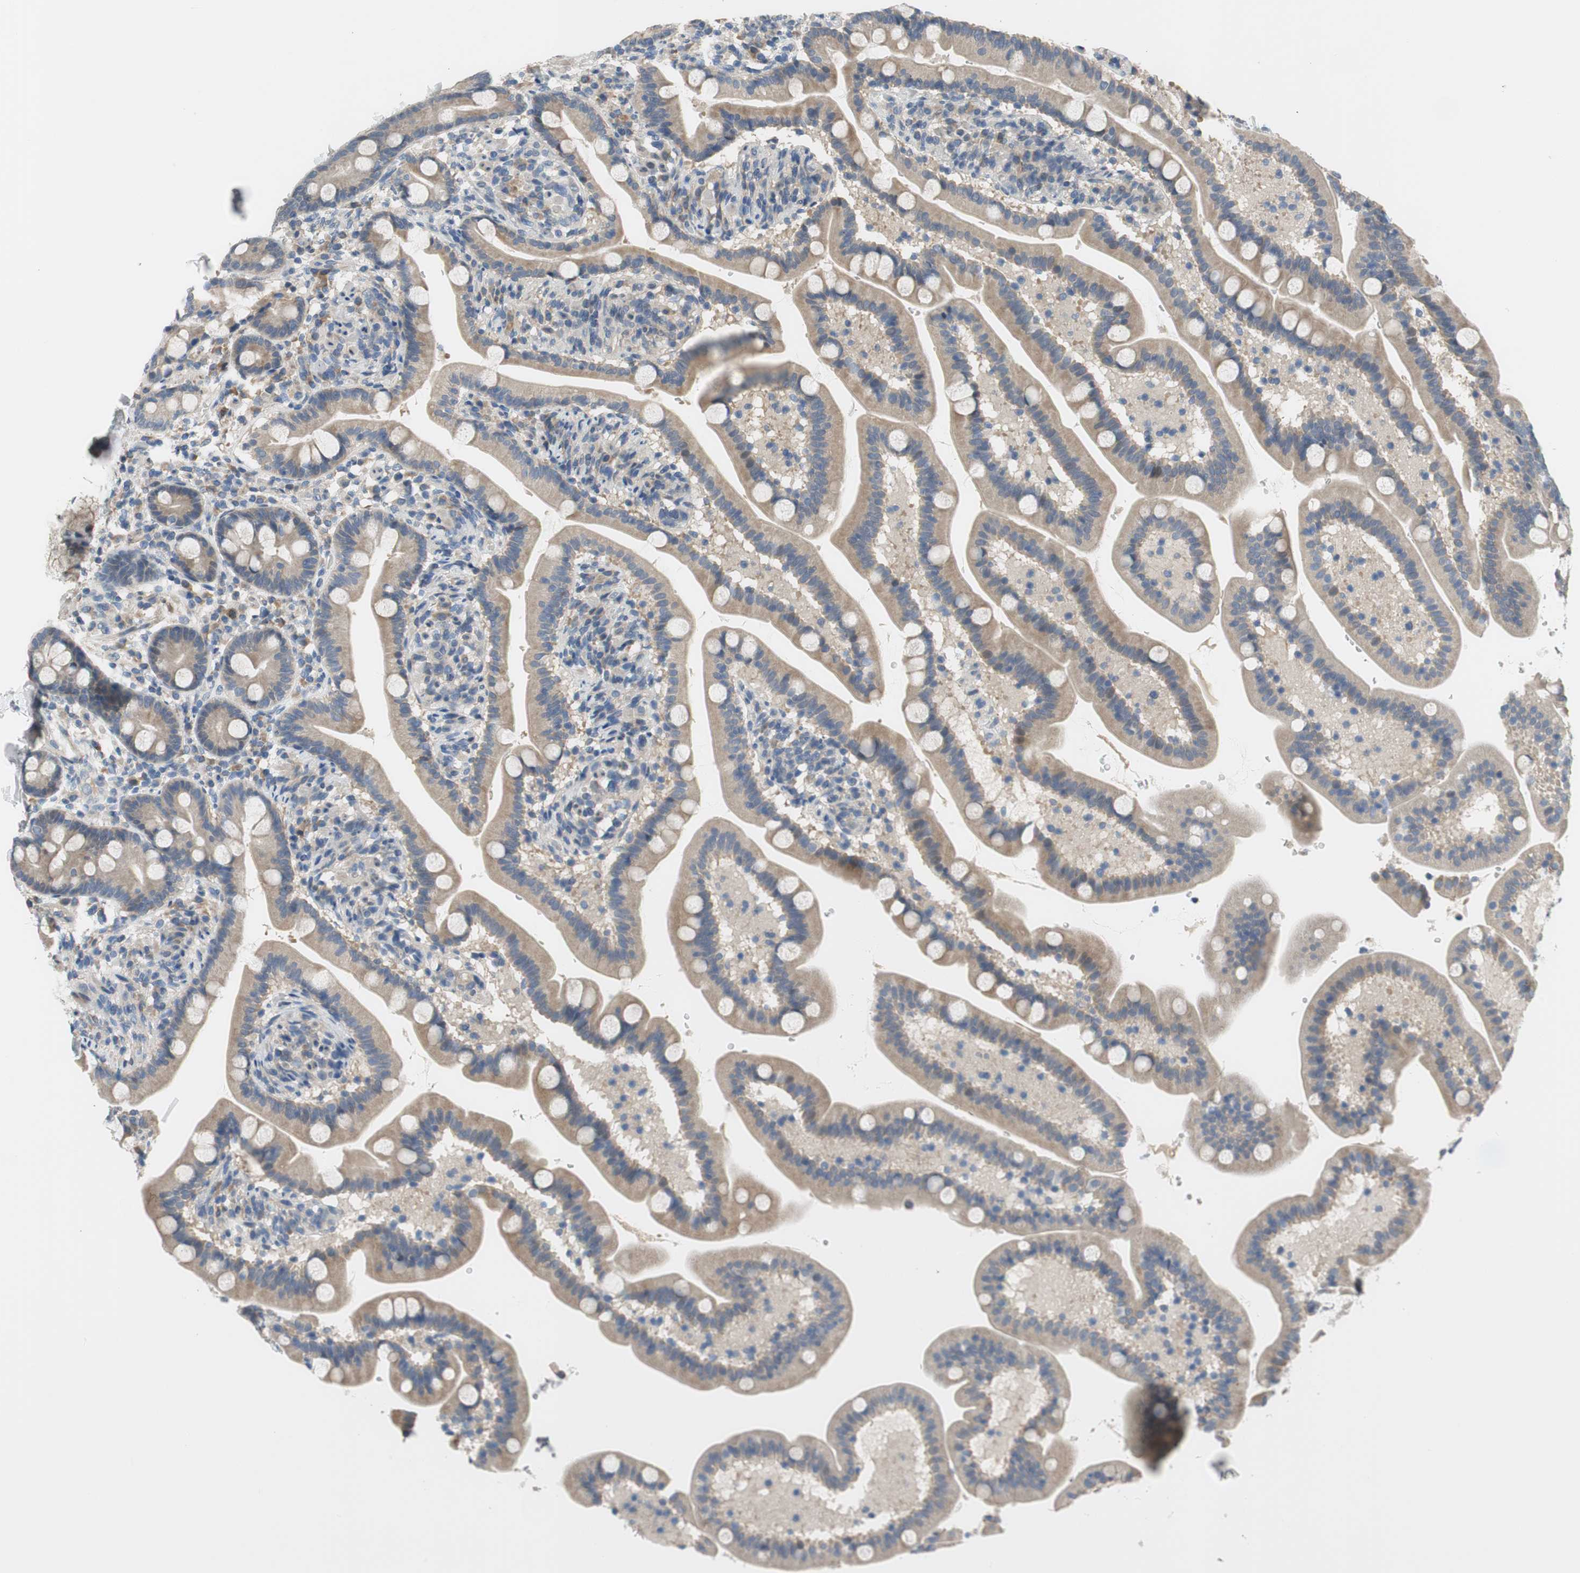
{"staining": {"intensity": "weak", "quantity": ">75%", "location": "cytoplasmic/membranous"}, "tissue": "duodenum", "cell_type": "Glandular cells", "image_type": "normal", "snomed": [{"axis": "morphology", "description": "Normal tissue, NOS"}, {"axis": "topography", "description": "Duodenum"}], "caption": "The immunohistochemical stain shows weak cytoplasmic/membranous positivity in glandular cells of normal duodenum.", "gene": "TACR3", "patient": {"sex": "male", "age": 54}}